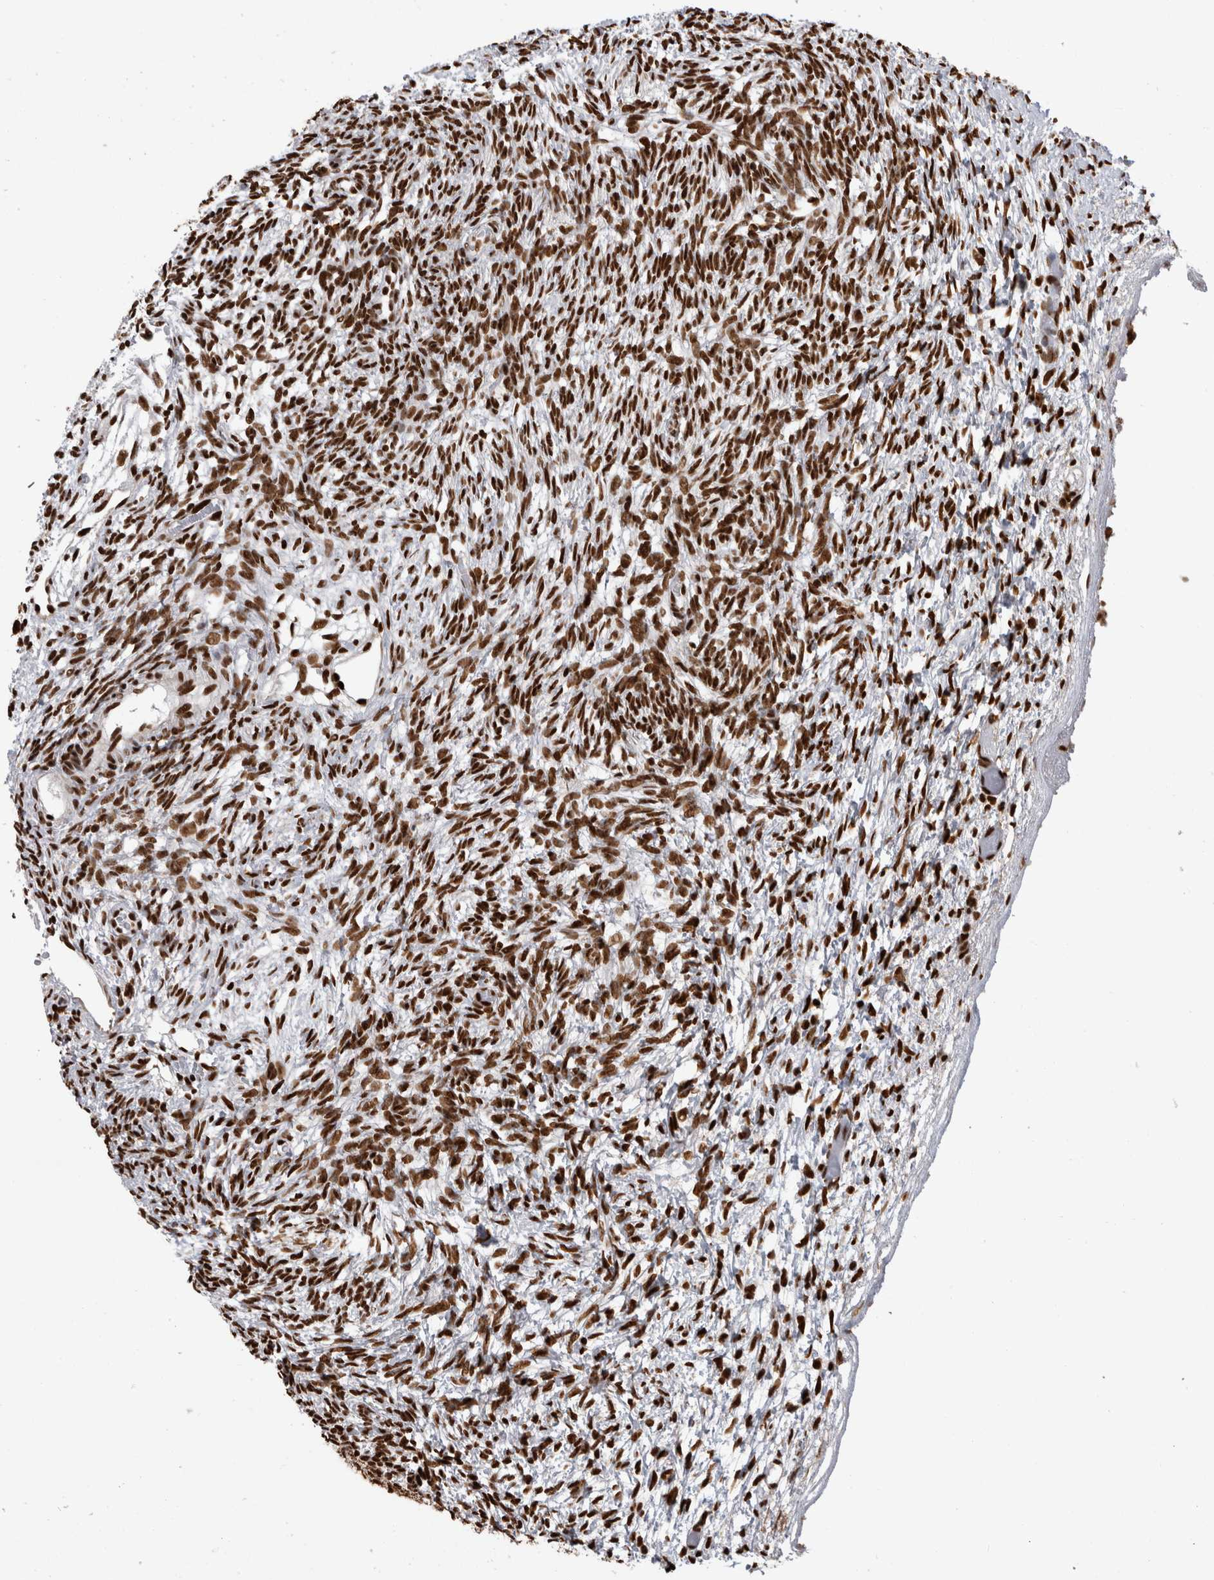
{"staining": {"intensity": "strong", "quantity": ">75%", "location": "nuclear"}, "tissue": "ovary", "cell_type": "Follicle cells", "image_type": "normal", "snomed": [{"axis": "morphology", "description": "Normal tissue, NOS"}, {"axis": "topography", "description": "Ovary"}], "caption": "This image exhibits unremarkable ovary stained with immunohistochemistry (IHC) to label a protein in brown. The nuclear of follicle cells show strong positivity for the protein. Nuclei are counter-stained blue.", "gene": "ZSCAN2", "patient": {"sex": "female", "age": 34}}